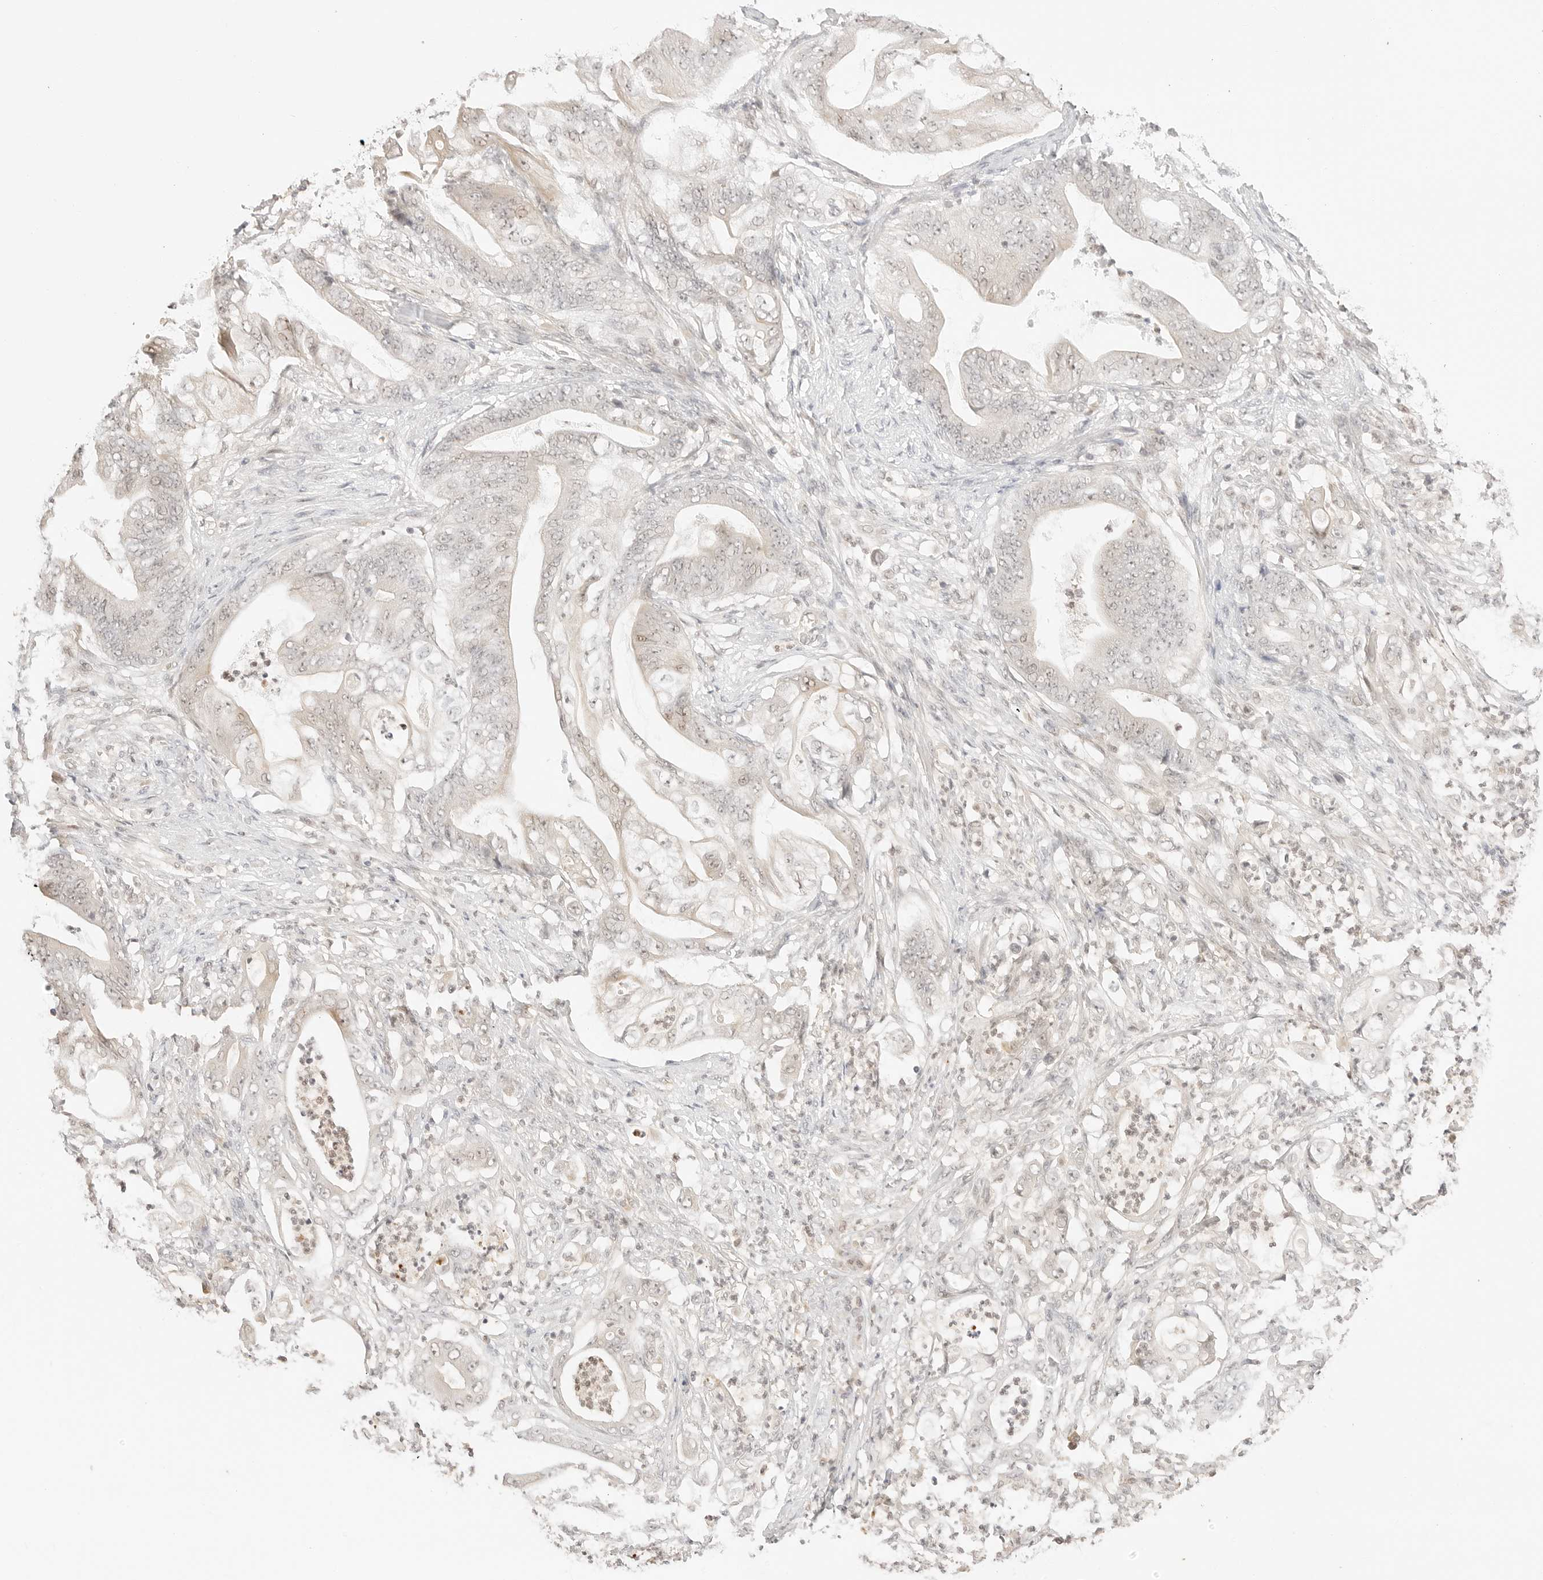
{"staining": {"intensity": "negative", "quantity": "none", "location": "none"}, "tissue": "stomach cancer", "cell_type": "Tumor cells", "image_type": "cancer", "snomed": [{"axis": "morphology", "description": "Adenocarcinoma, NOS"}, {"axis": "topography", "description": "Stomach"}], "caption": "There is no significant expression in tumor cells of adenocarcinoma (stomach).", "gene": "RPS6KL1", "patient": {"sex": "female", "age": 73}}